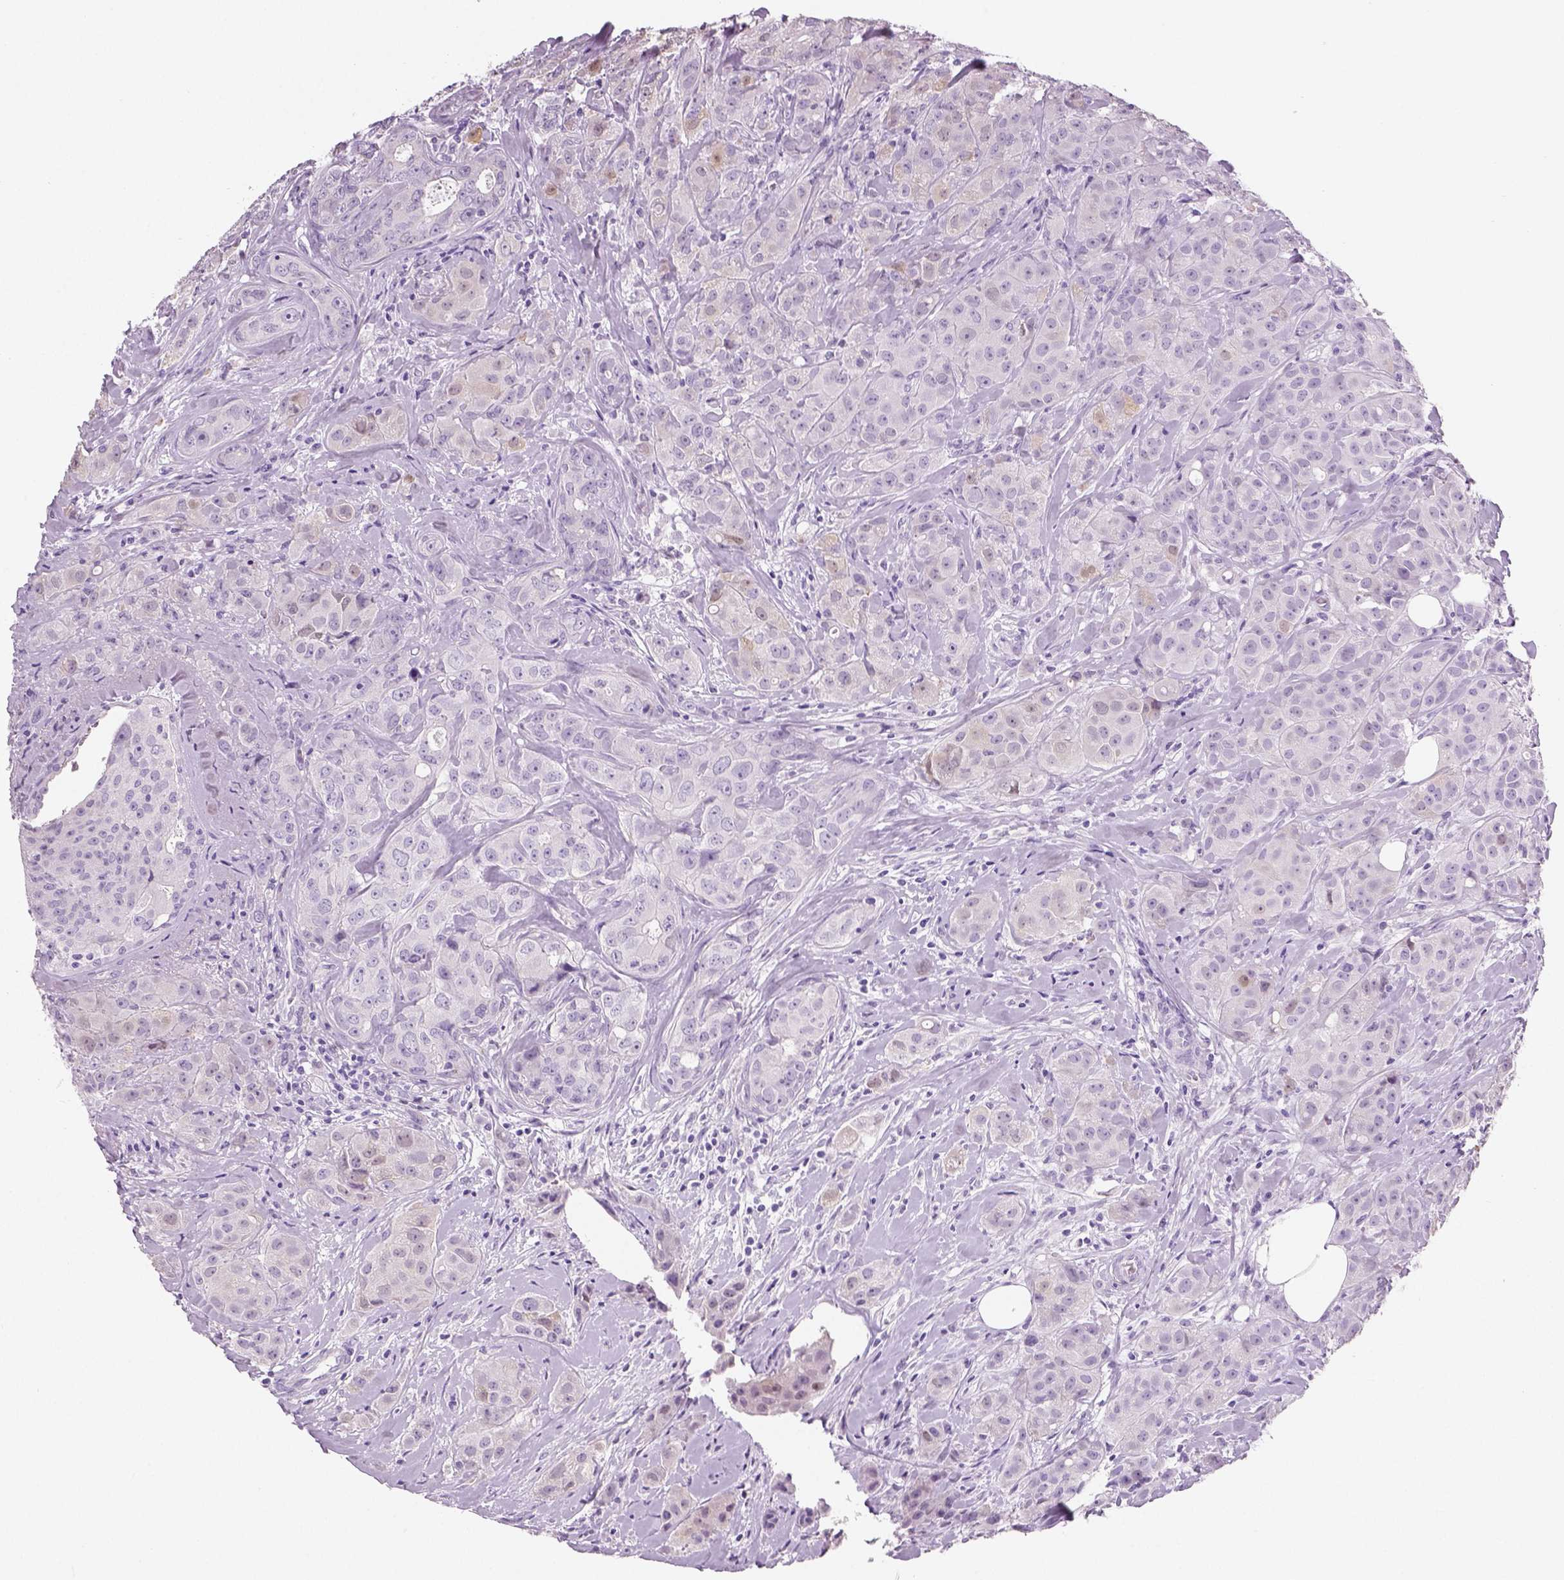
{"staining": {"intensity": "negative", "quantity": "none", "location": "none"}, "tissue": "breast cancer", "cell_type": "Tumor cells", "image_type": "cancer", "snomed": [{"axis": "morphology", "description": "Duct carcinoma"}, {"axis": "topography", "description": "Breast"}], "caption": "Immunohistochemistry (IHC) micrograph of neoplastic tissue: infiltrating ductal carcinoma (breast) stained with DAB (3,3'-diaminobenzidine) displays no significant protein expression in tumor cells.", "gene": "NECAB2", "patient": {"sex": "female", "age": 43}}